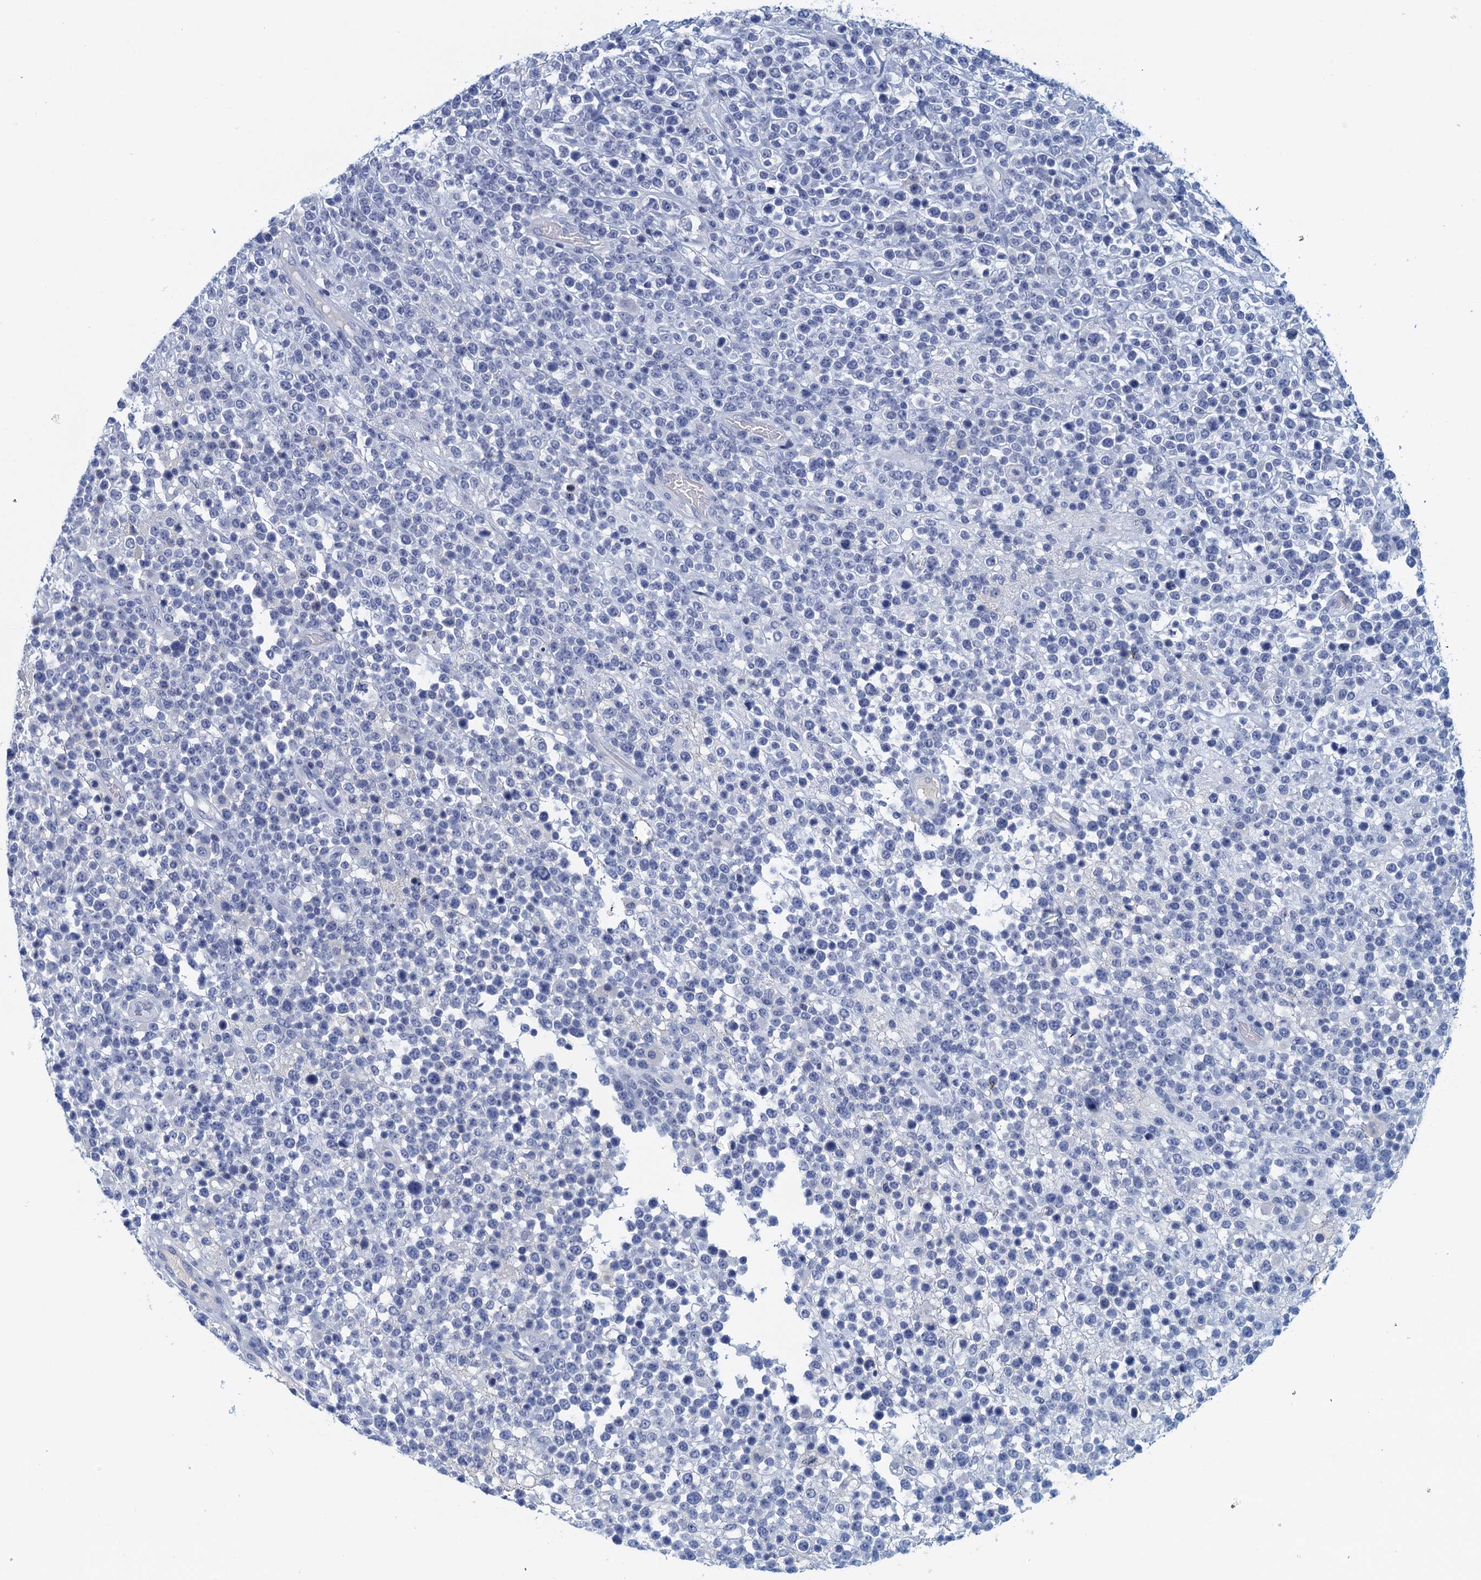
{"staining": {"intensity": "negative", "quantity": "none", "location": "none"}, "tissue": "lymphoma", "cell_type": "Tumor cells", "image_type": "cancer", "snomed": [{"axis": "morphology", "description": "Malignant lymphoma, non-Hodgkin's type, High grade"}, {"axis": "topography", "description": "Colon"}], "caption": "Malignant lymphoma, non-Hodgkin's type (high-grade) was stained to show a protein in brown. There is no significant expression in tumor cells.", "gene": "CYP51A1", "patient": {"sex": "female", "age": 53}}